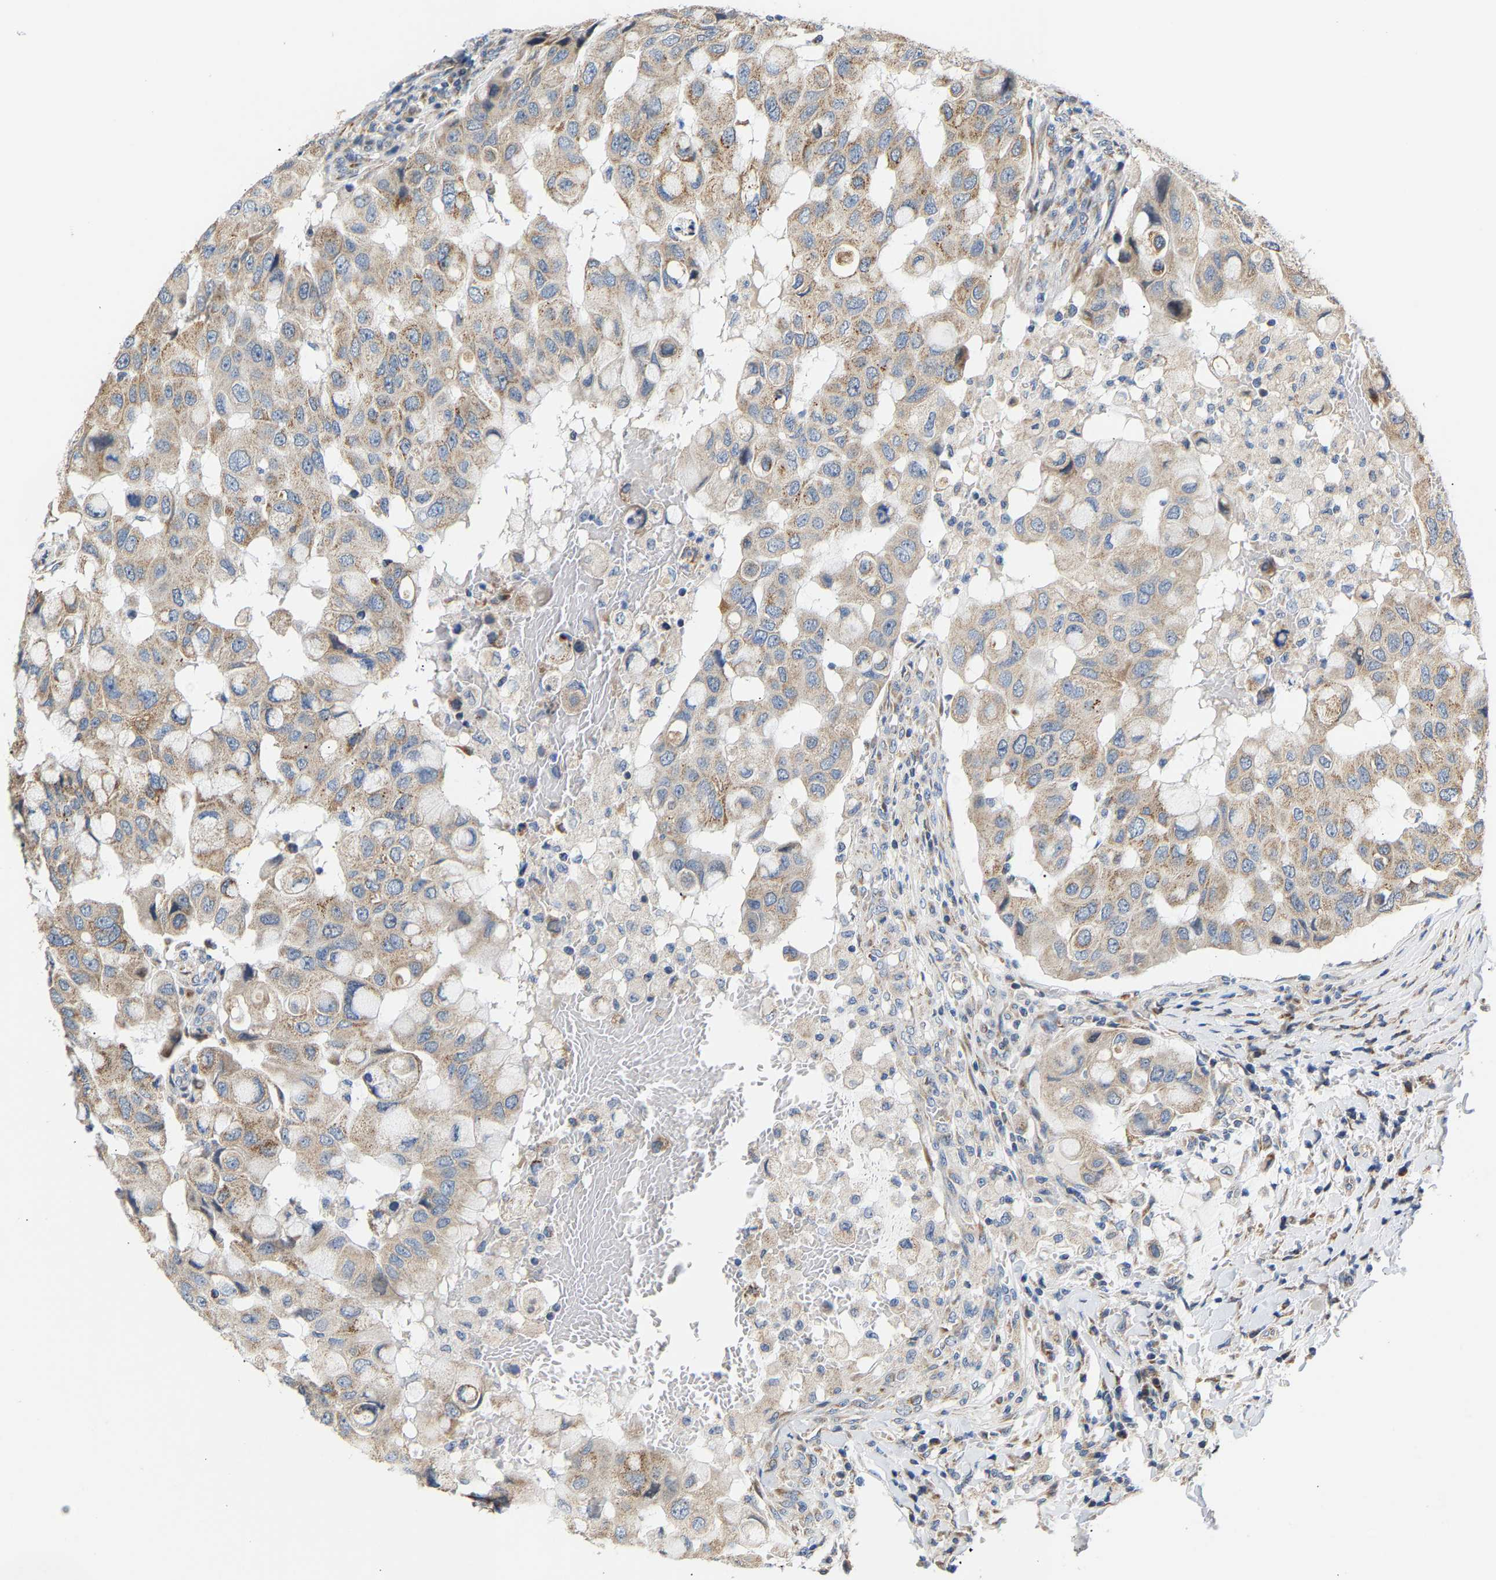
{"staining": {"intensity": "moderate", "quantity": ">75%", "location": "cytoplasmic/membranous"}, "tissue": "breast cancer", "cell_type": "Tumor cells", "image_type": "cancer", "snomed": [{"axis": "morphology", "description": "Duct carcinoma"}, {"axis": "topography", "description": "Breast"}], "caption": "Invasive ductal carcinoma (breast) stained with a protein marker demonstrates moderate staining in tumor cells.", "gene": "TMEM168", "patient": {"sex": "female", "age": 27}}